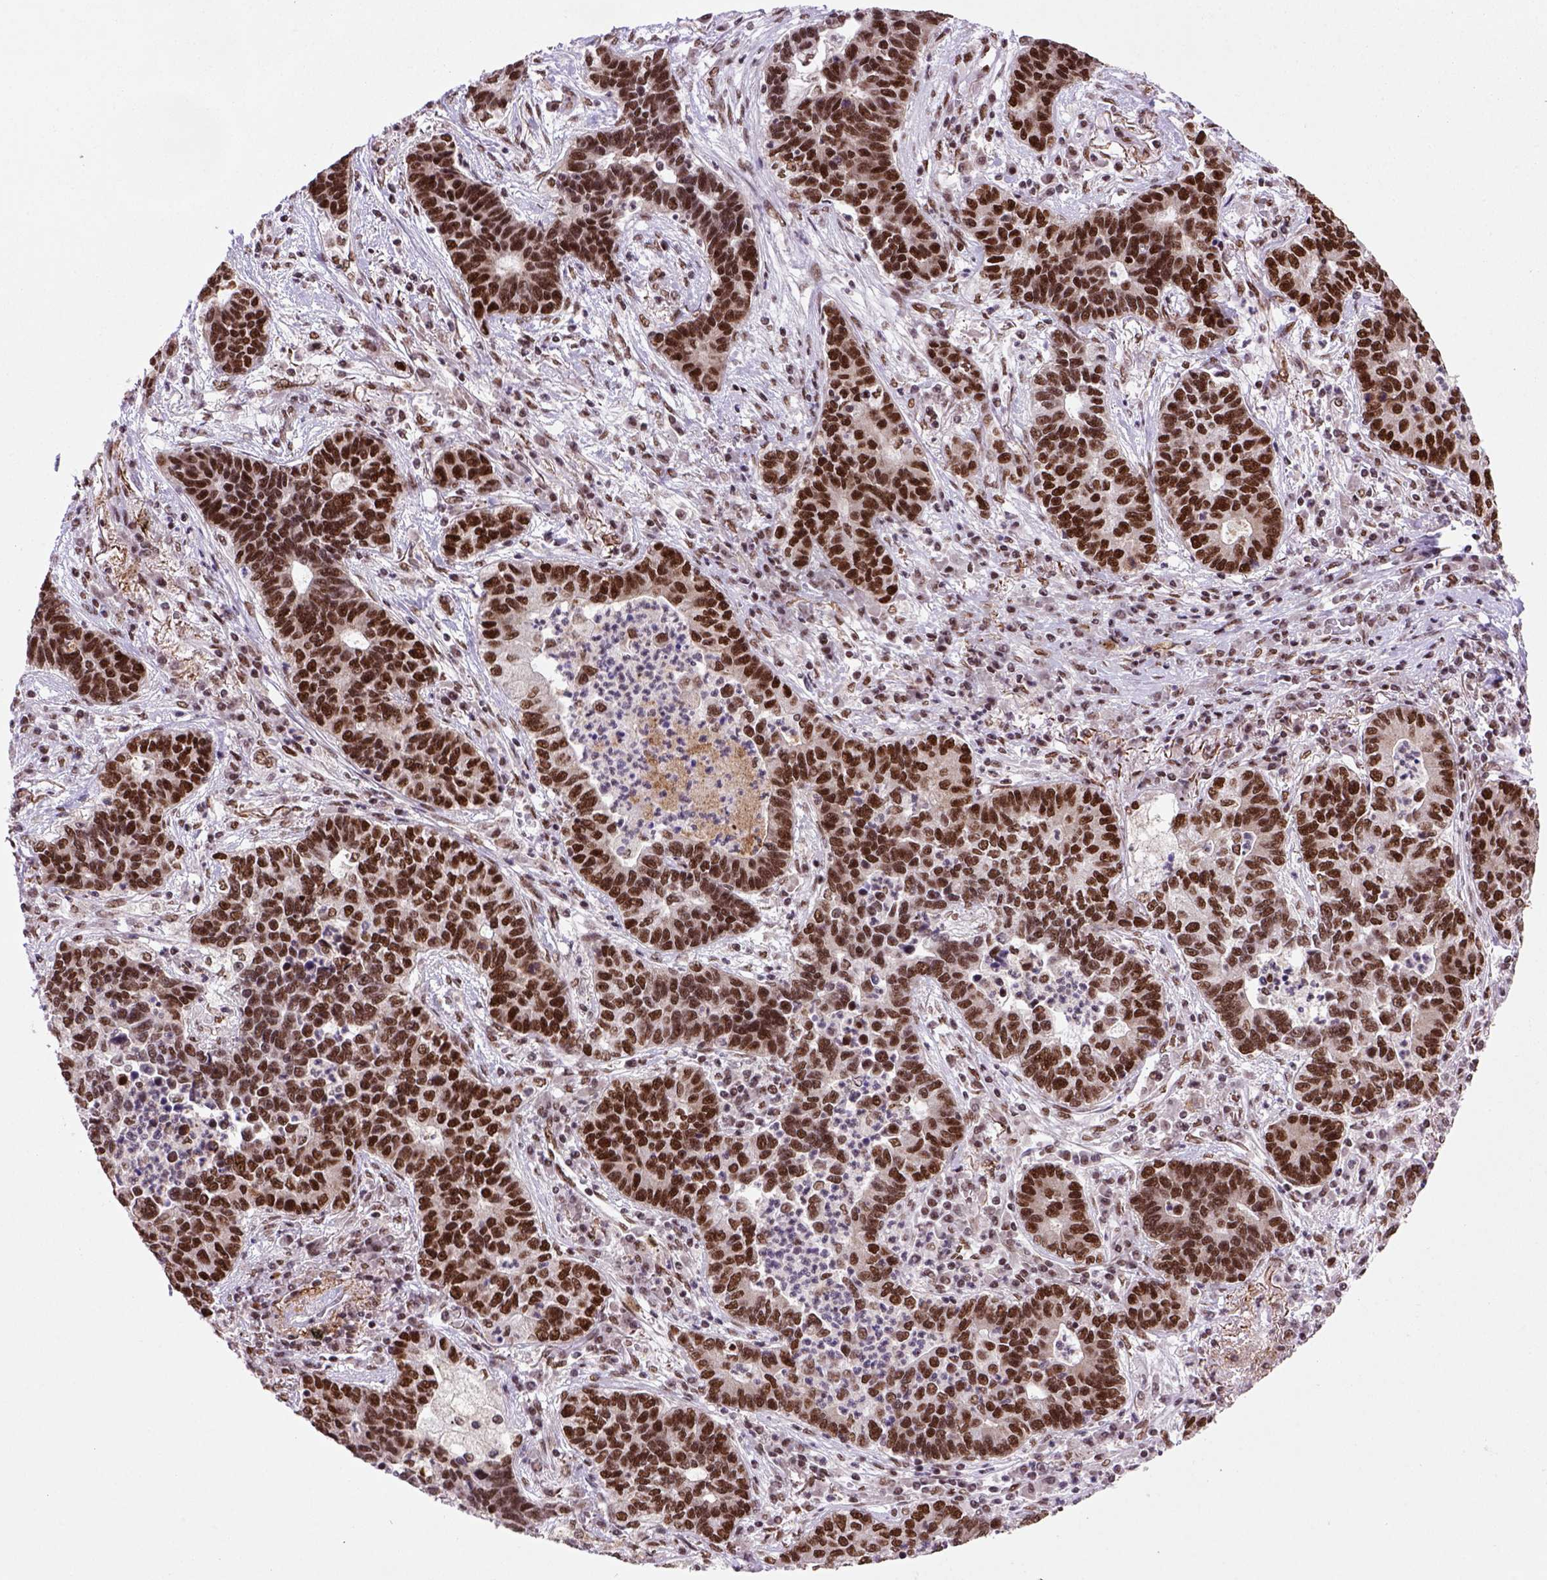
{"staining": {"intensity": "strong", "quantity": ">75%", "location": "nuclear"}, "tissue": "lung cancer", "cell_type": "Tumor cells", "image_type": "cancer", "snomed": [{"axis": "morphology", "description": "Adenocarcinoma, NOS"}, {"axis": "topography", "description": "Lung"}], "caption": "This image shows lung adenocarcinoma stained with immunohistochemistry to label a protein in brown. The nuclear of tumor cells show strong positivity for the protein. Nuclei are counter-stained blue.", "gene": "NSMCE2", "patient": {"sex": "female", "age": 57}}